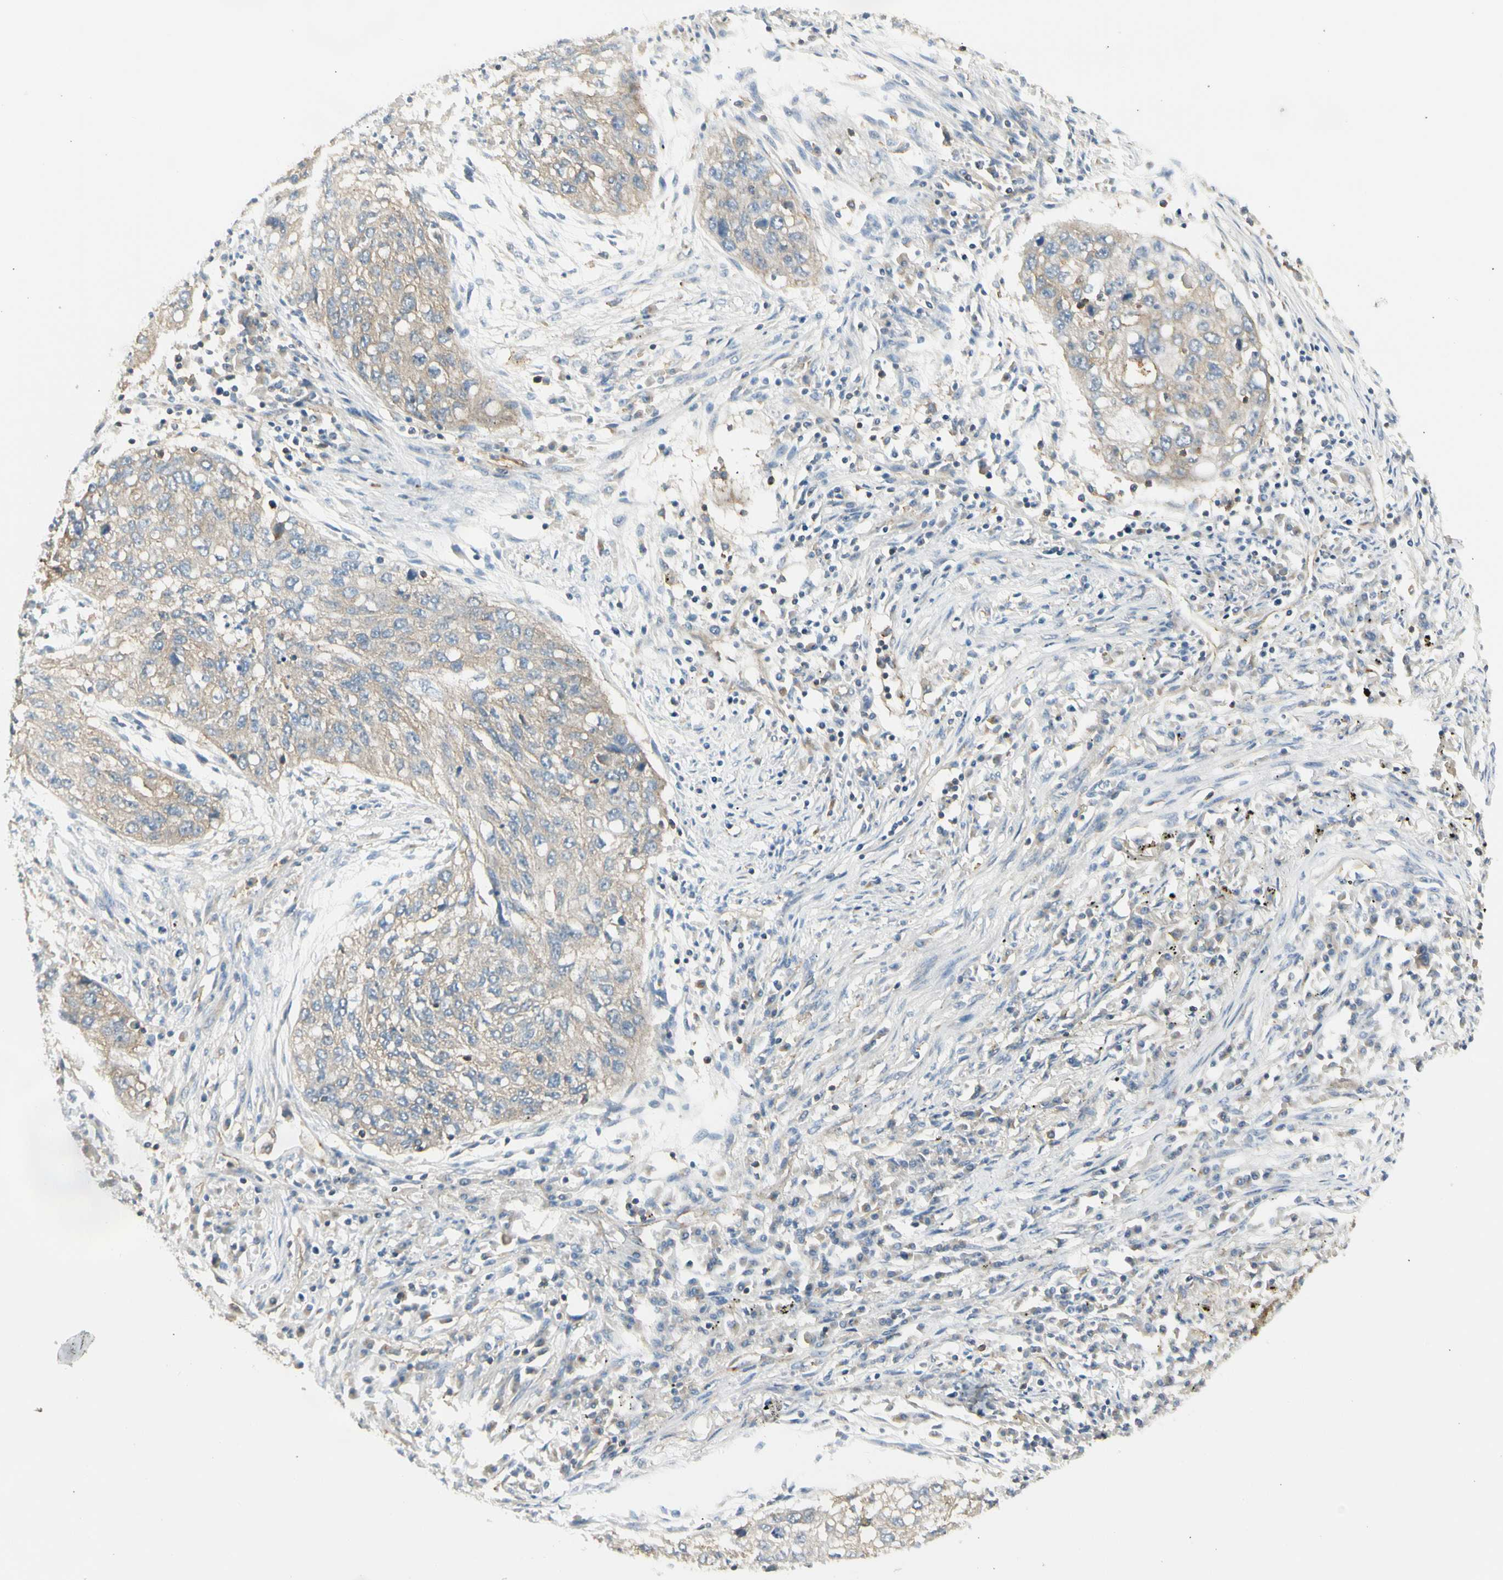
{"staining": {"intensity": "weak", "quantity": ">75%", "location": "cytoplasmic/membranous"}, "tissue": "lung cancer", "cell_type": "Tumor cells", "image_type": "cancer", "snomed": [{"axis": "morphology", "description": "Squamous cell carcinoma, NOS"}, {"axis": "topography", "description": "Lung"}], "caption": "Human lung squamous cell carcinoma stained with a brown dye shows weak cytoplasmic/membranous positive positivity in about >75% of tumor cells.", "gene": "AGFG1", "patient": {"sex": "female", "age": 63}}